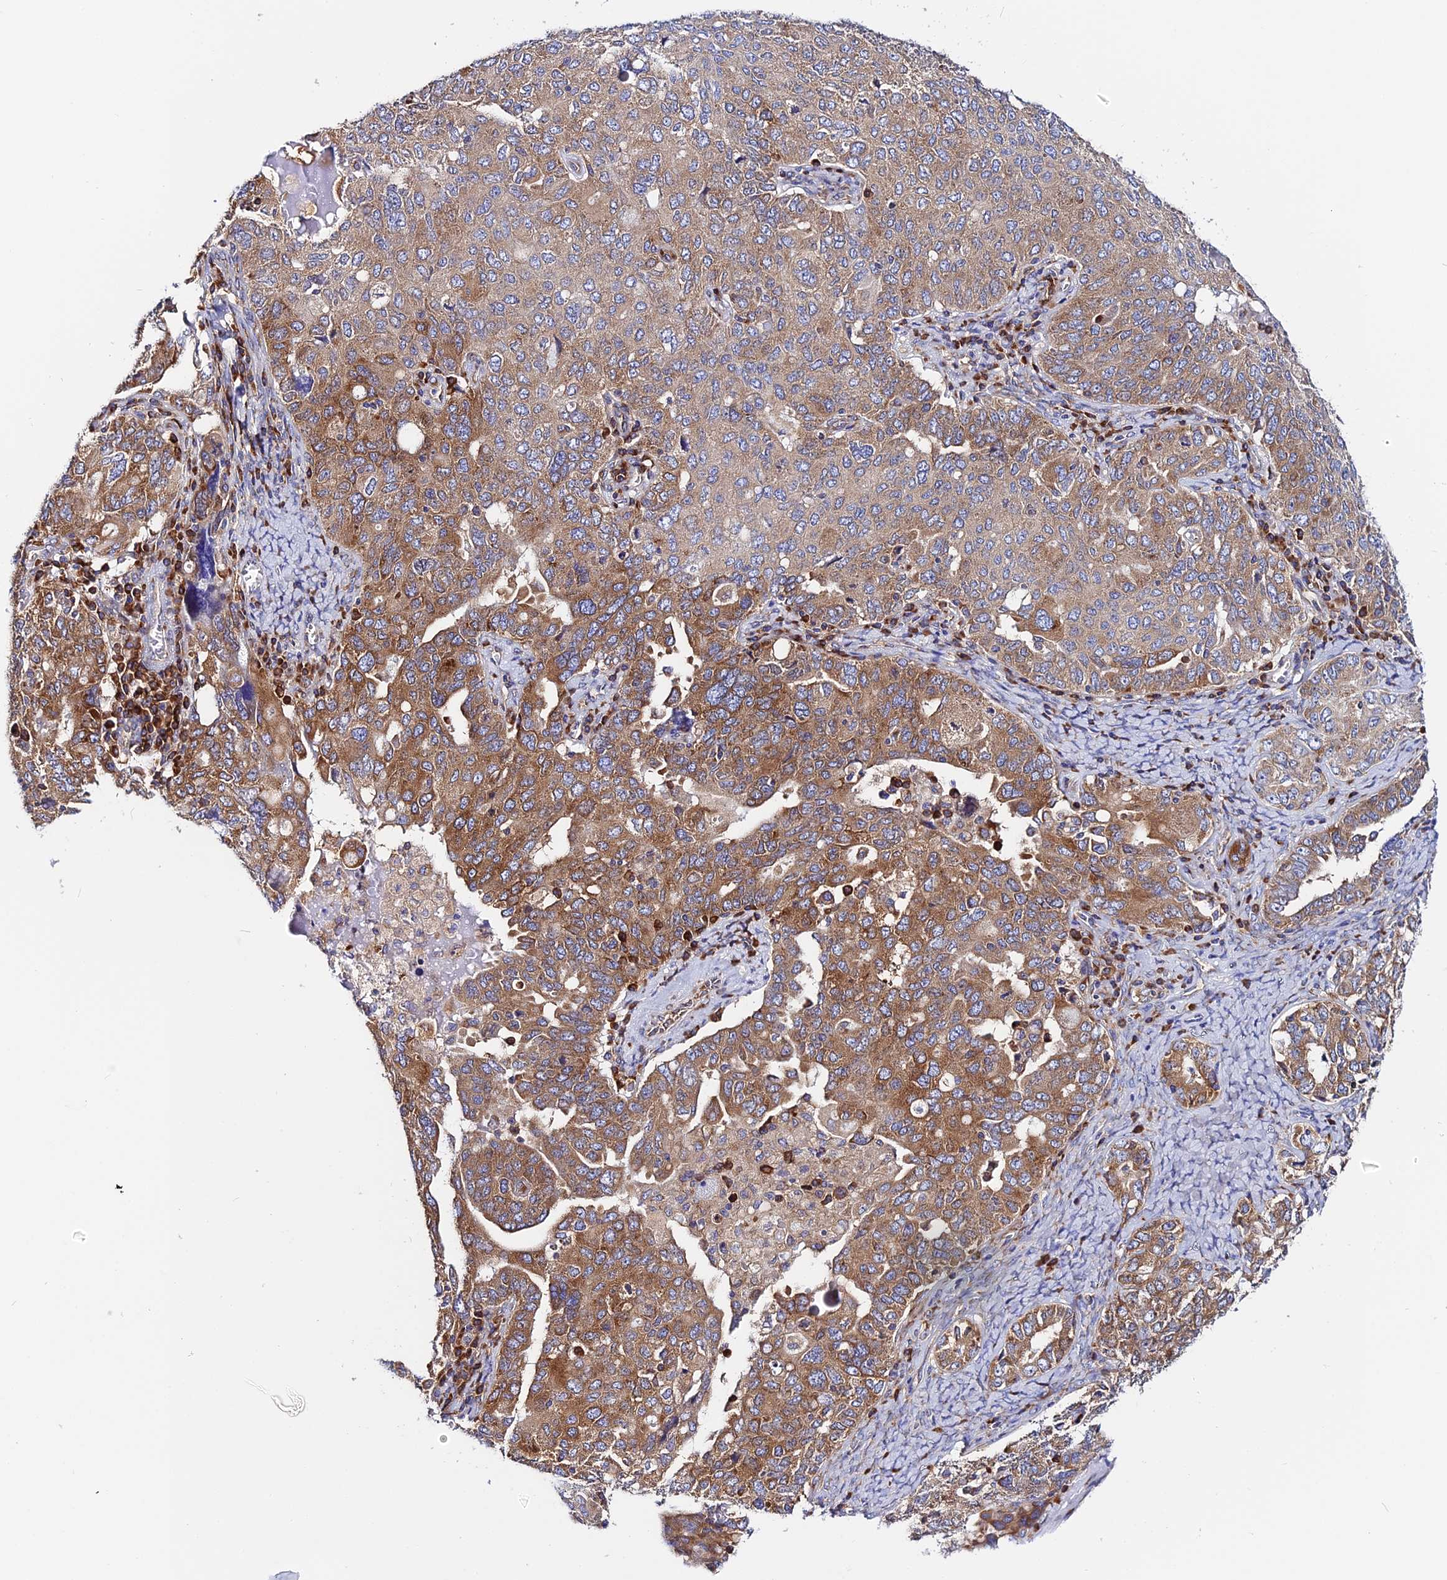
{"staining": {"intensity": "moderate", "quantity": ">75%", "location": "cytoplasmic/membranous"}, "tissue": "ovarian cancer", "cell_type": "Tumor cells", "image_type": "cancer", "snomed": [{"axis": "morphology", "description": "Carcinoma, endometroid"}, {"axis": "topography", "description": "Ovary"}], "caption": "Moderate cytoplasmic/membranous protein staining is identified in approximately >75% of tumor cells in ovarian endometroid carcinoma. The protein of interest is stained brown, and the nuclei are stained in blue (DAB IHC with brightfield microscopy, high magnification).", "gene": "EEF1G", "patient": {"sex": "female", "age": 62}}